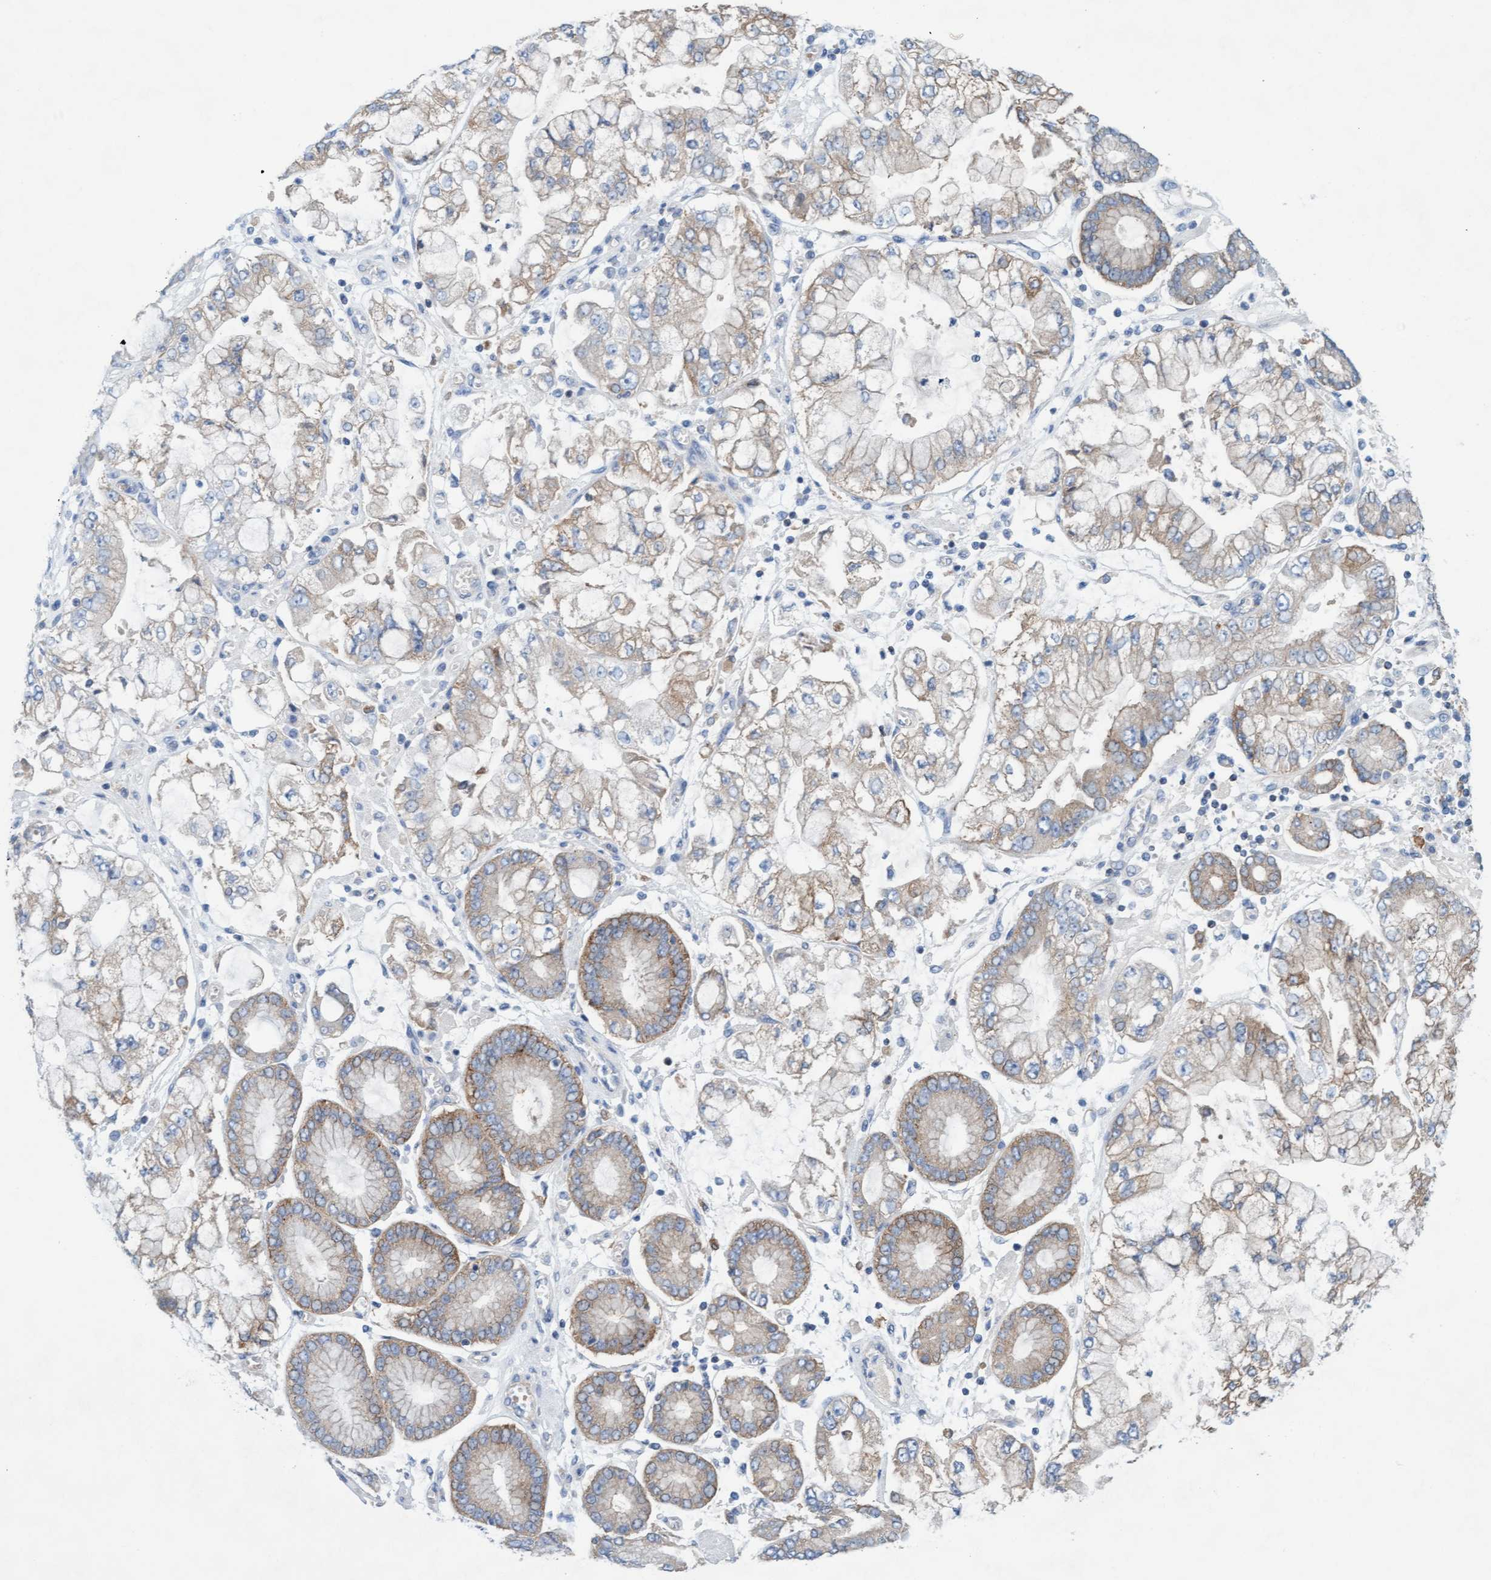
{"staining": {"intensity": "weak", "quantity": ">75%", "location": "cytoplasmic/membranous"}, "tissue": "stomach cancer", "cell_type": "Tumor cells", "image_type": "cancer", "snomed": [{"axis": "morphology", "description": "Adenocarcinoma, NOS"}, {"axis": "topography", "description": "Stomach"}], "caption": "A histopathology image showing weak cytoplasmic/membranous expression in approximately >75% of tumor cells in stomach cancer, as visualized by brown immunohistochemical staining.", "gene": "SIGIRR", "patient": {"sex": "male", "age": 76}}